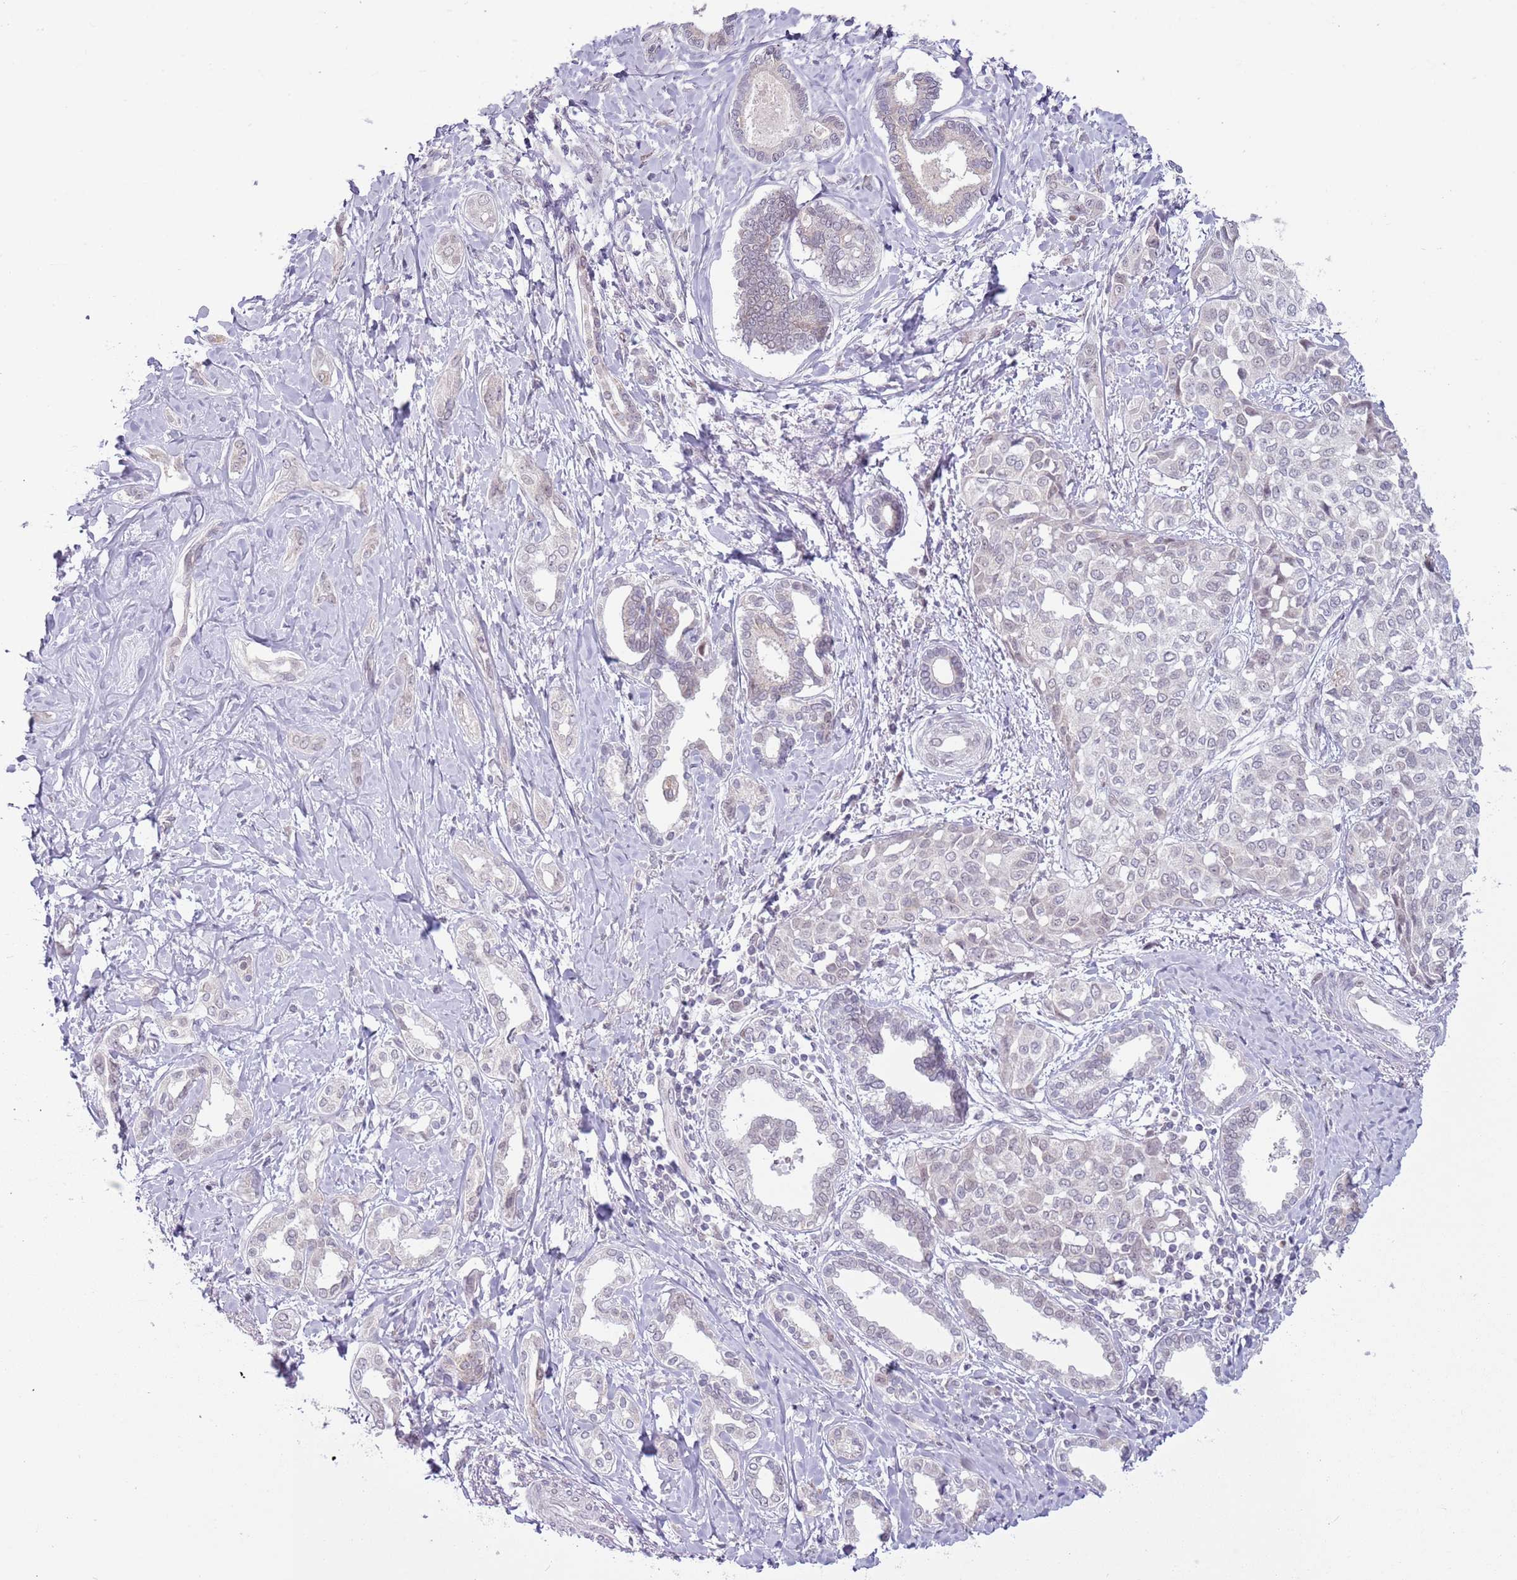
{"staining": {"intensity": "strong", "quantity": "25%-75%", "location": "cytoplasmic/membranous"}, "tissue": "liver cancer", "cell_type": "Tumor cells", "image_type": "cancer", "snomed": [{"axis": "morphology", "description": "Cholangiocarcinoma"}, {"axis": "topography", "description": "Liver"}], "caption": "This histopathology image demonstrates liver cancer (cholangiocarcinoma) stained with immunohistochemistry (IHC) to label a protein in brown. The cytoplasmic/membranous of tumor cells show strong positivity for the protein. Nuclei are counter-stained blue.", "gene": "MLLT11", "patient": {"sex": "female", "age": 77}}